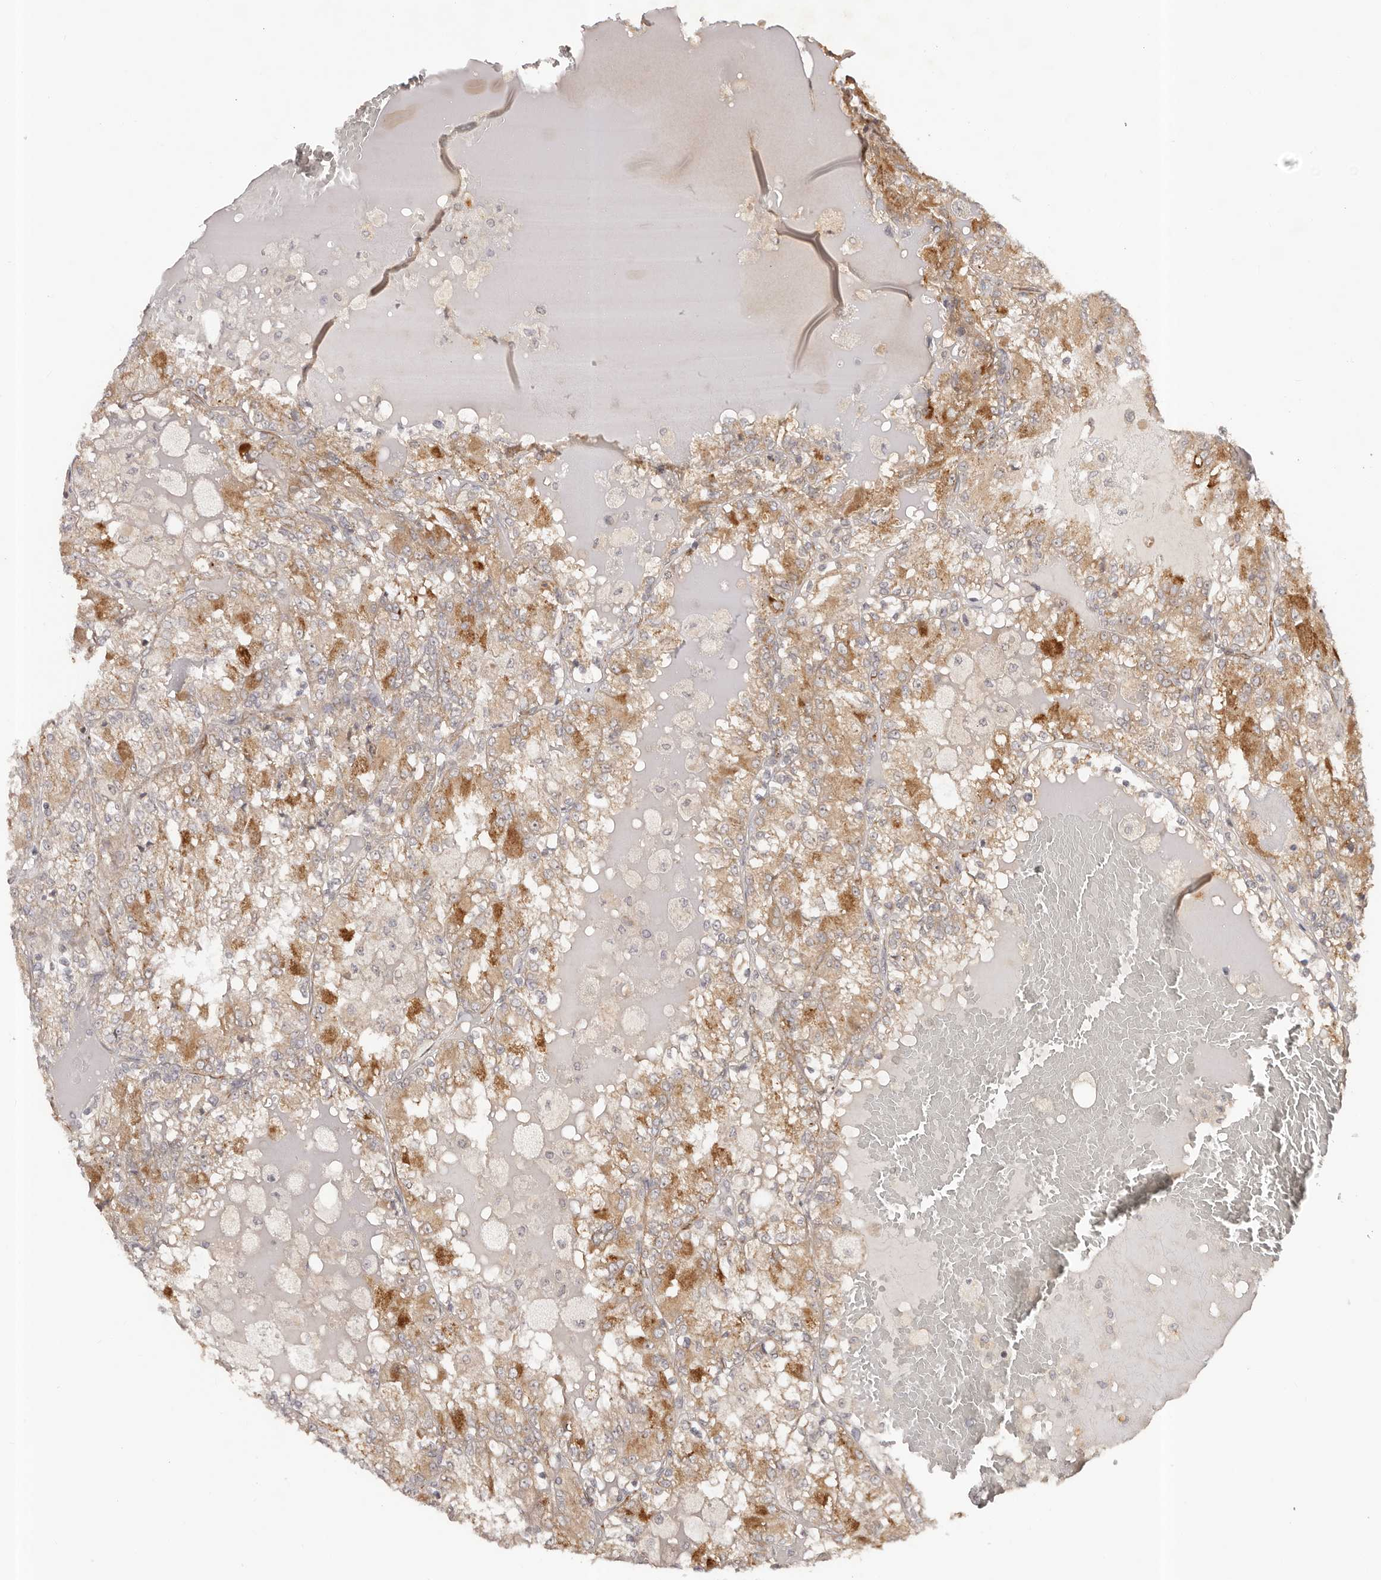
{"staining": {"intensity": "moderate", "quantity": ">75%", "location": "cytoplasmic/membranous"}, "tissue": "renal cancer", "cell_type": "Tumor cells", "image_type": "cancer", "snomed": [{"axis": "morphology", "description": "Adenocarcinoma, NOS"}, {"axis": "topography", "description": "Kidney"}], "caption": "Brown immunohistochemical staining in human renal cancer (adenocarcinoma) displays moderate cytoplasmic/membranous expression in approximately >75% of tumor cells.", "gene": "MICAL2", "patient": {"sex": "female", "age": 56}}